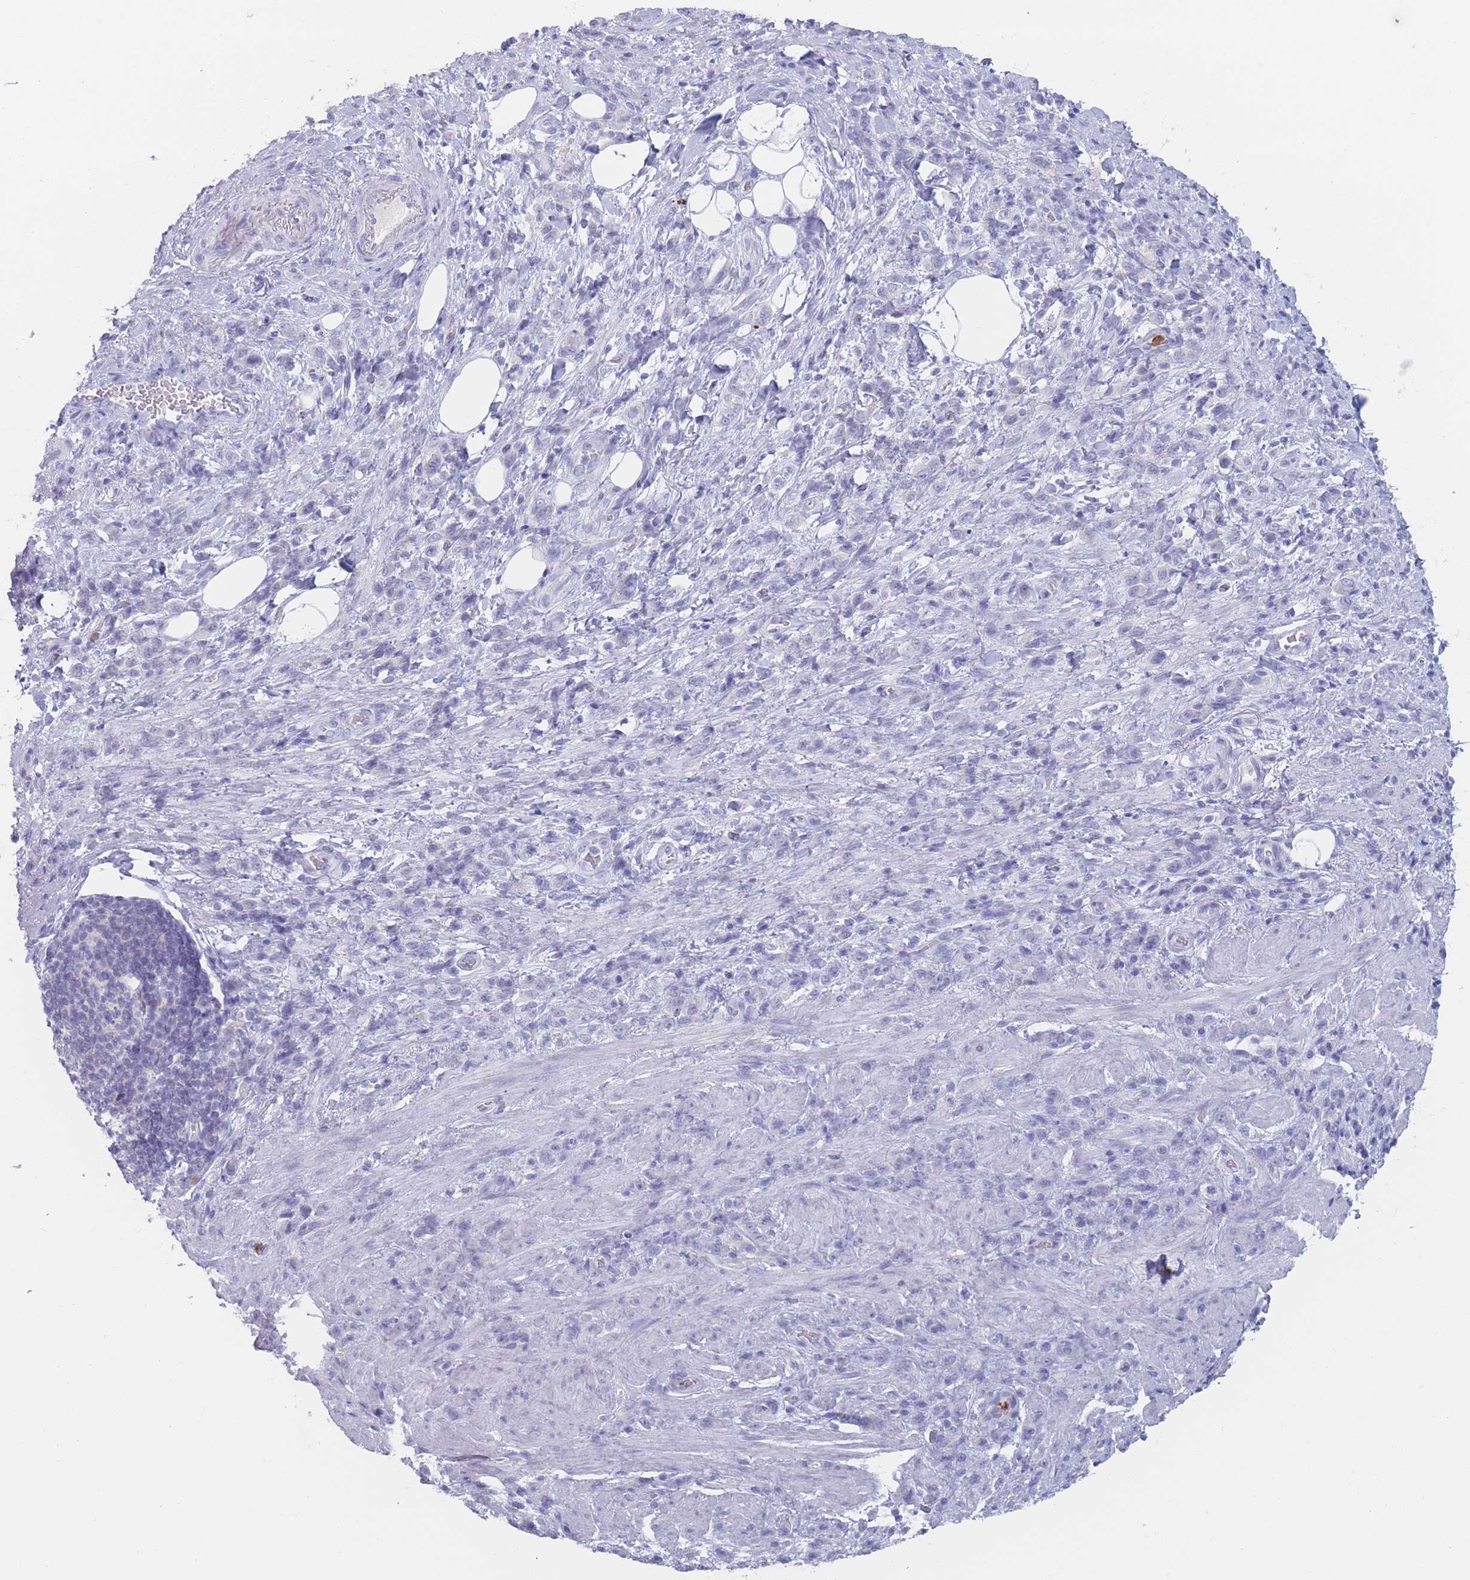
{"staining": {"intensity": "negative", "quantity": "none", "location": "none"}, "tissue": "stomach cancer", "cell_type": "Tumor cells", "image_type": "cancer", "snomed": [{"axis": "morphology", "description": "Adenocarcinoma, NOS"}, {"axis": "topography", "description": "Stomach"}], "caption": "This is an IHC photomicrograph of human adenocarcinoma (stomach). There is no positivity in tumor cells.", "gene": "ATP1A3", "patient": {"sex": "male", "age": 77}}